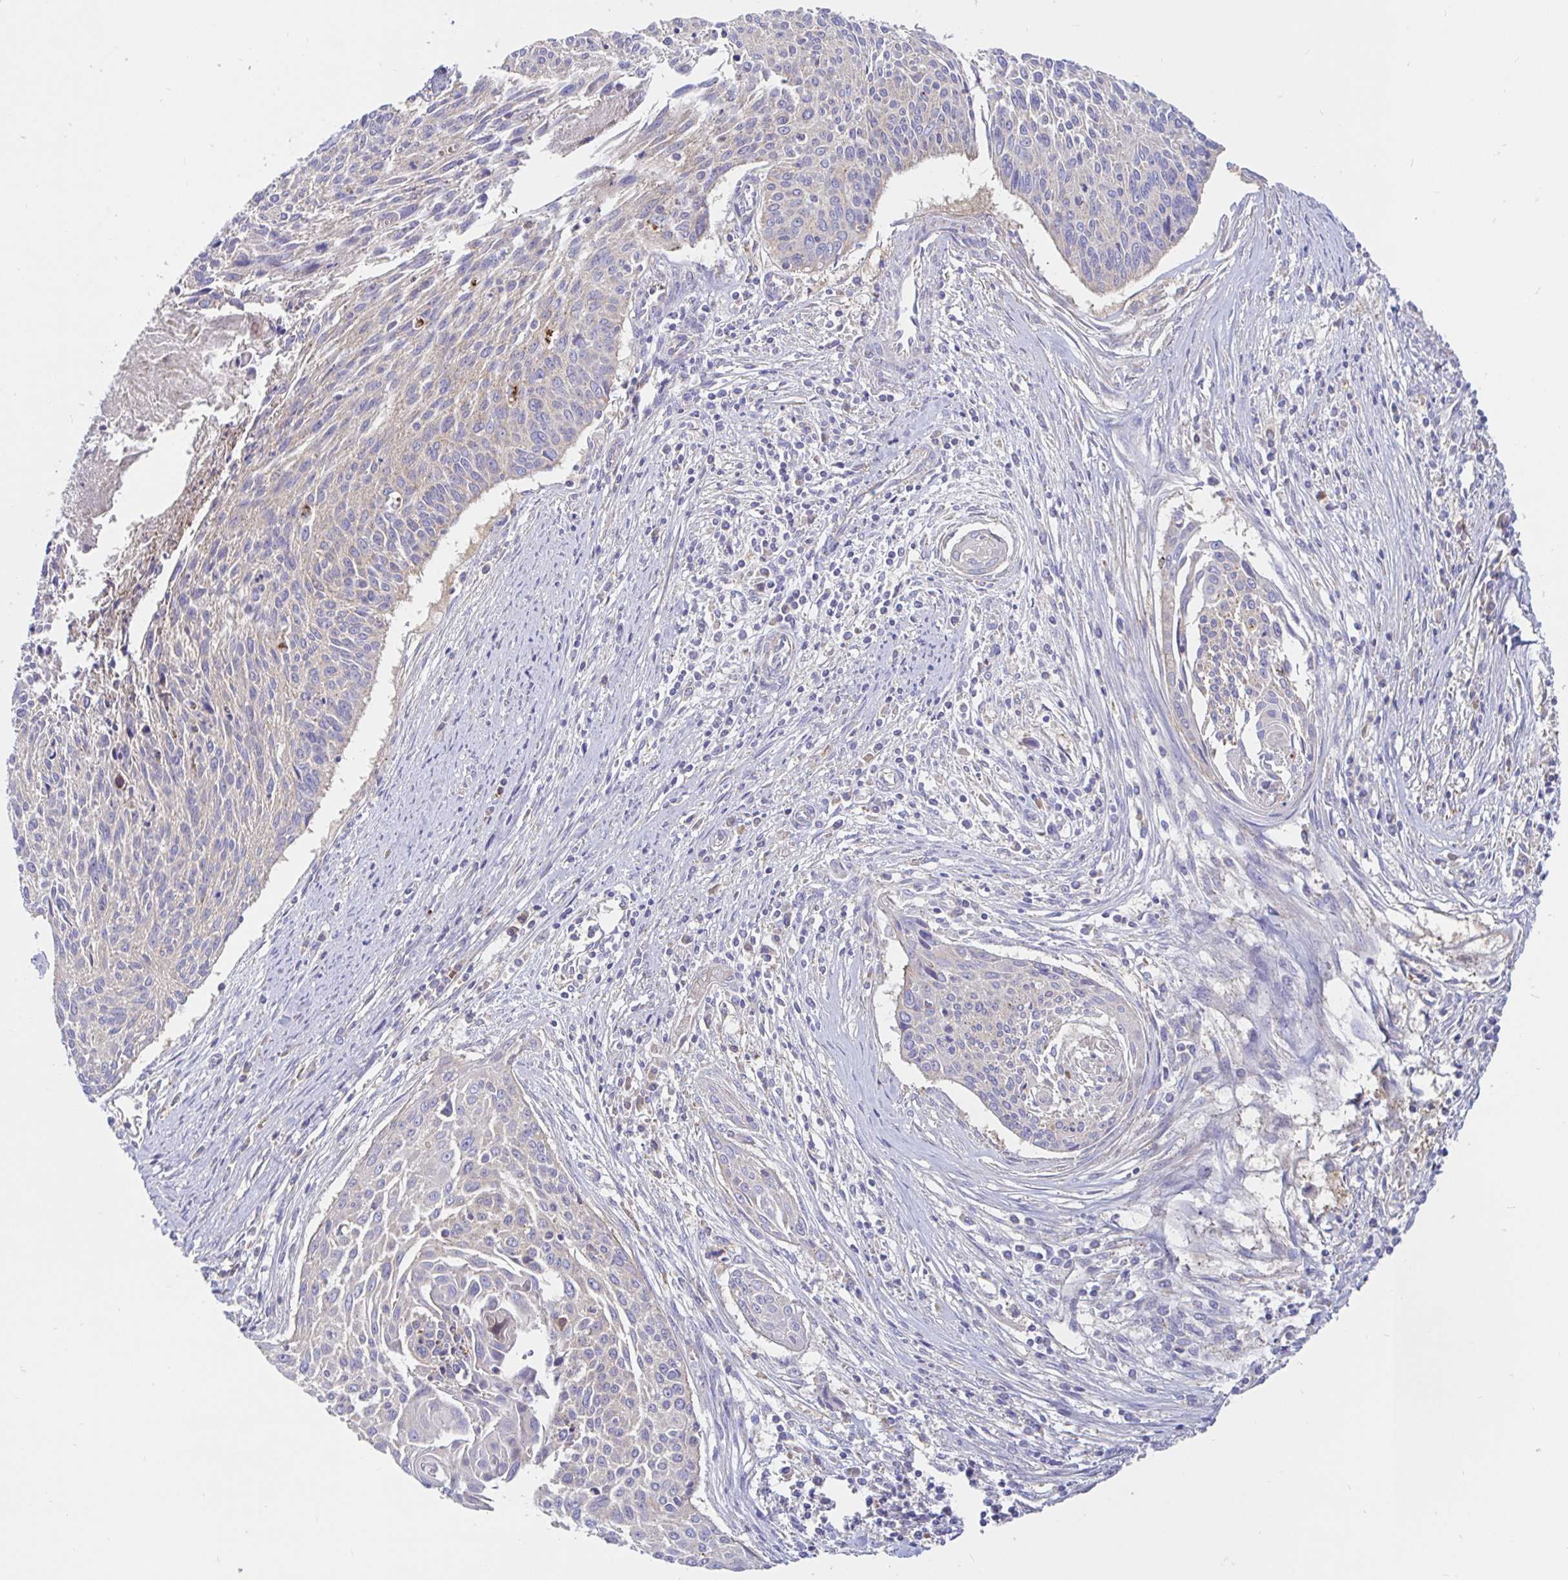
{"staining": {"intensity": "negative", "quantity": "none", "location": "none"}, "tissue": "cervical cancer", "cell_type": "Tumor cells", "image_type": "cancer", "snomed": [{"axis": "morphology", "description": "Squamous cell carcinoma, NOS"}, {"axis": "topography", "description": "Cervix"}], "caption": "Immunohistochemistry (IHC) image of human cervical squamous cell carcinoma stained for a protein (brown), which demonstrates no expression in tumor cells. Nuclei are stained in blue.", "gene": "PRDX3", "patient": {"sex": "female", "age": 55}}